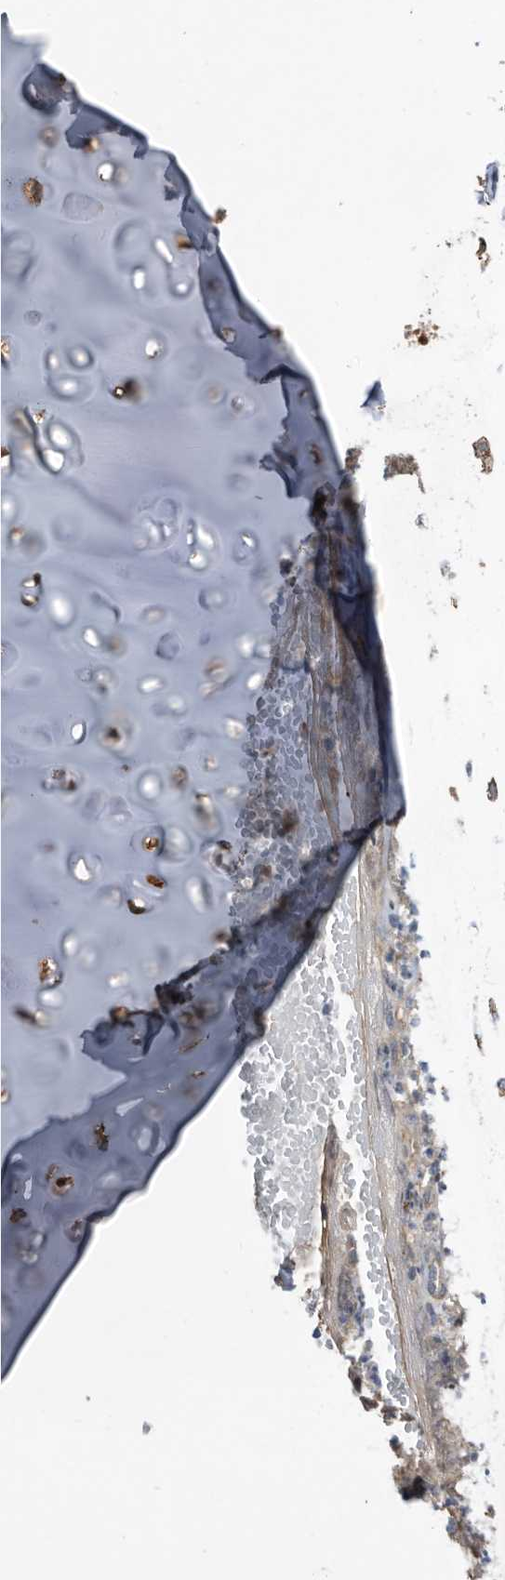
{"staining": {"intensity": "moderate", "quantity": "25%-75%", "location": "cytoplasmic/membranous,nuclear"}, "tissue": "soft tissue", "cell_type": "Chondrocytes", "image_type": "normal", "snomed": [{"axis": "morphology", "description": "Normal tissue, NOS"}, {"axis": "morphology", "description": "Basal cell carcinoma"}, {"axis": "topography", "description": "Cartilage tissue"}, {"axis": "topography", "description": "Nasopharynx"}, {"axis": "topography", "description": "Oral tissue"}], "caption": "High-power microscopy captured an immunohistochemistry (IHC) micrograph of normal soft tissue, revealing moderate cytoplasmic/membranous,nuclear staining in about 25%-75% of chondrocytes.", "gene": "PI15", "patient": {"sex": "female", "age": 77}}